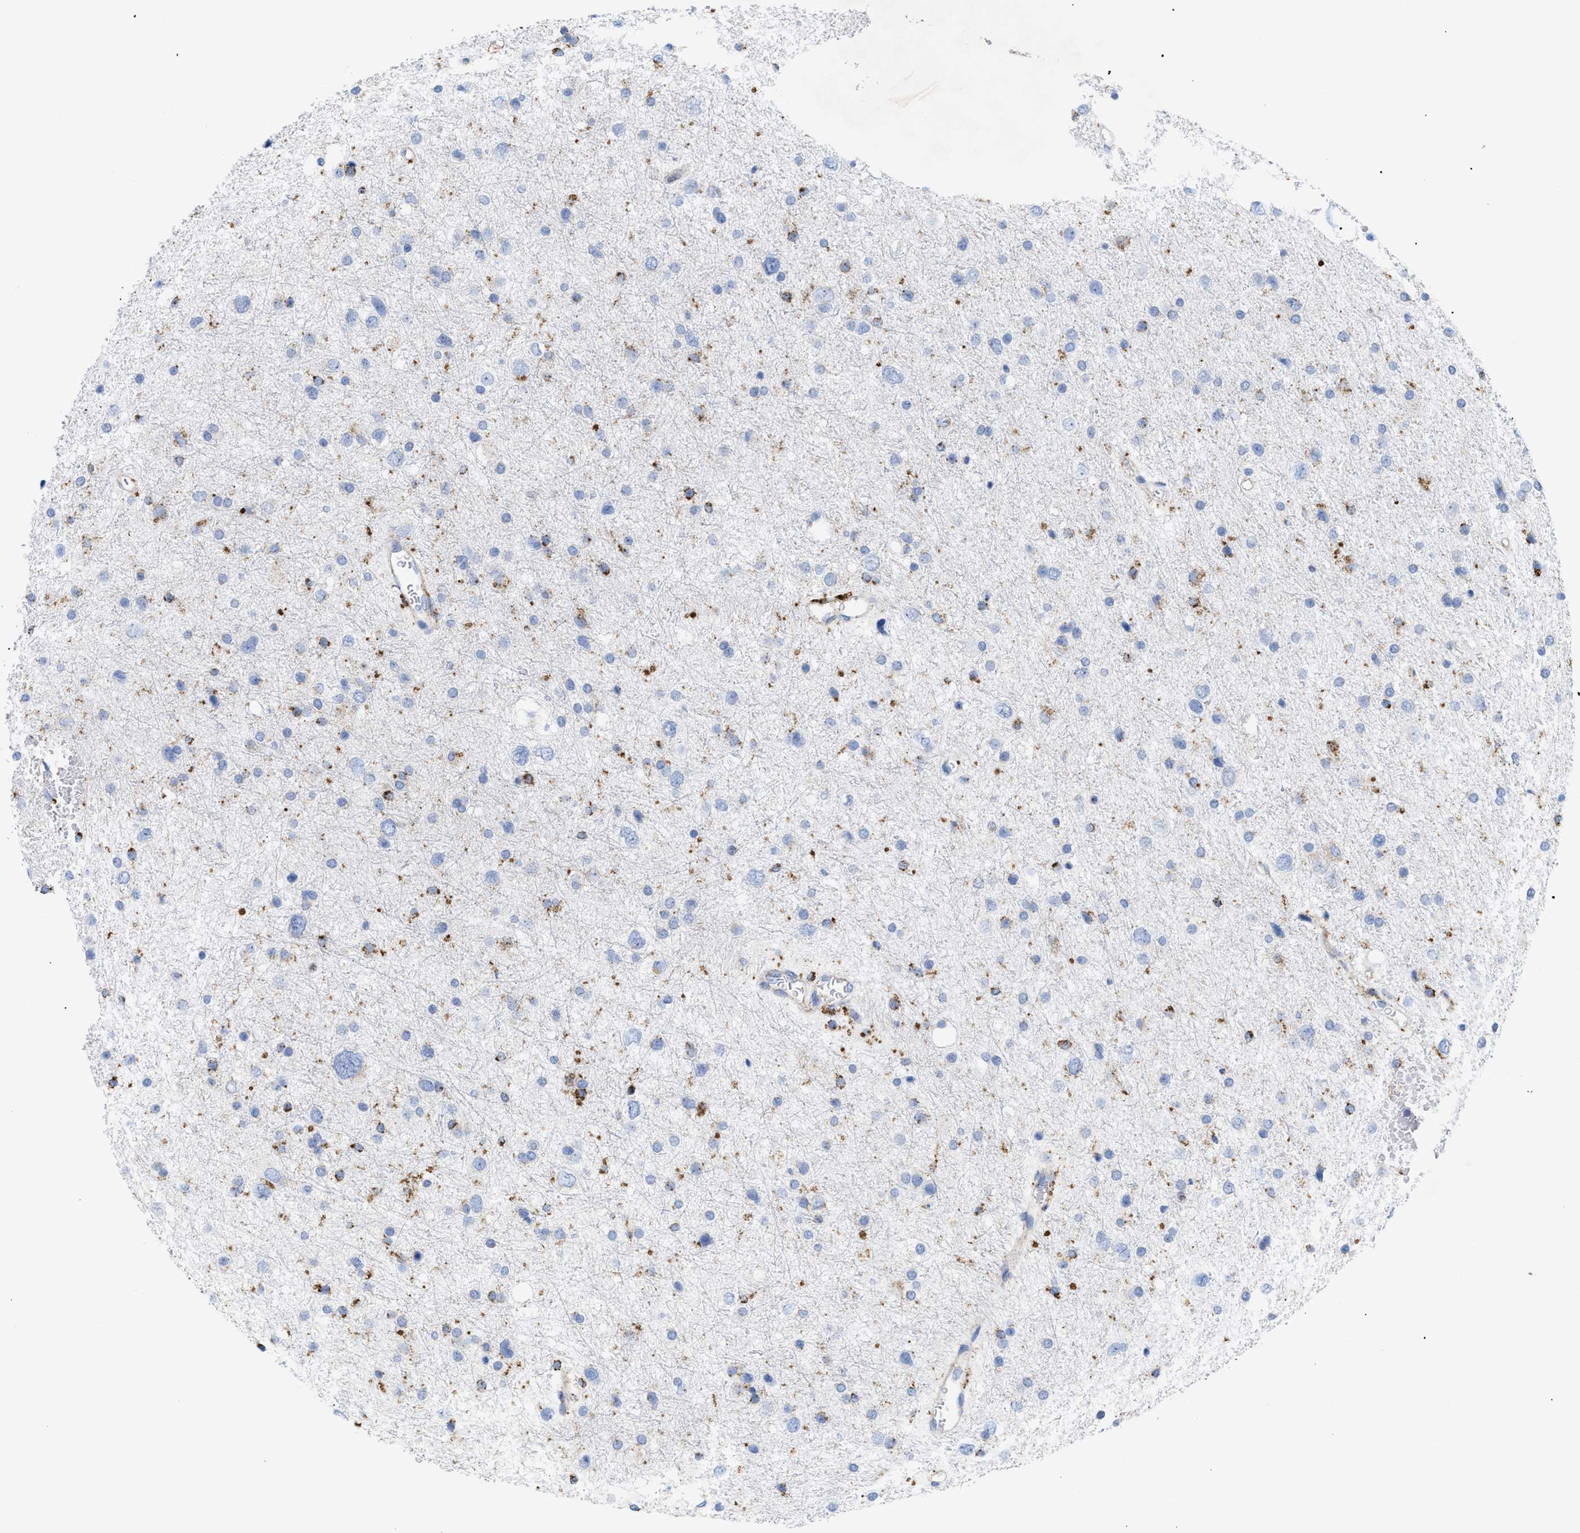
{"staining": {"intensity": "strong", "quantity": "<25%", "location": "cytoplasmic/membranous"}, "tissue": "glioma", "cell_type": "Tumor cells", "image_type": "cancer", "snomed": [{"axis": "morphology", "description": "Glioma, malignant, Low grade"}, {"axis": "topography", "description": "Brain"}], "caption": "Immunohistochemistry photomicrograph of human glioma stained for a protein (brown), which exhibits medium levels of strong cytoplasmic/membranous expression in about <25% of tumor cells.", "gene": "DRAM2", "patient": {"sex": "female", "age": 37}}